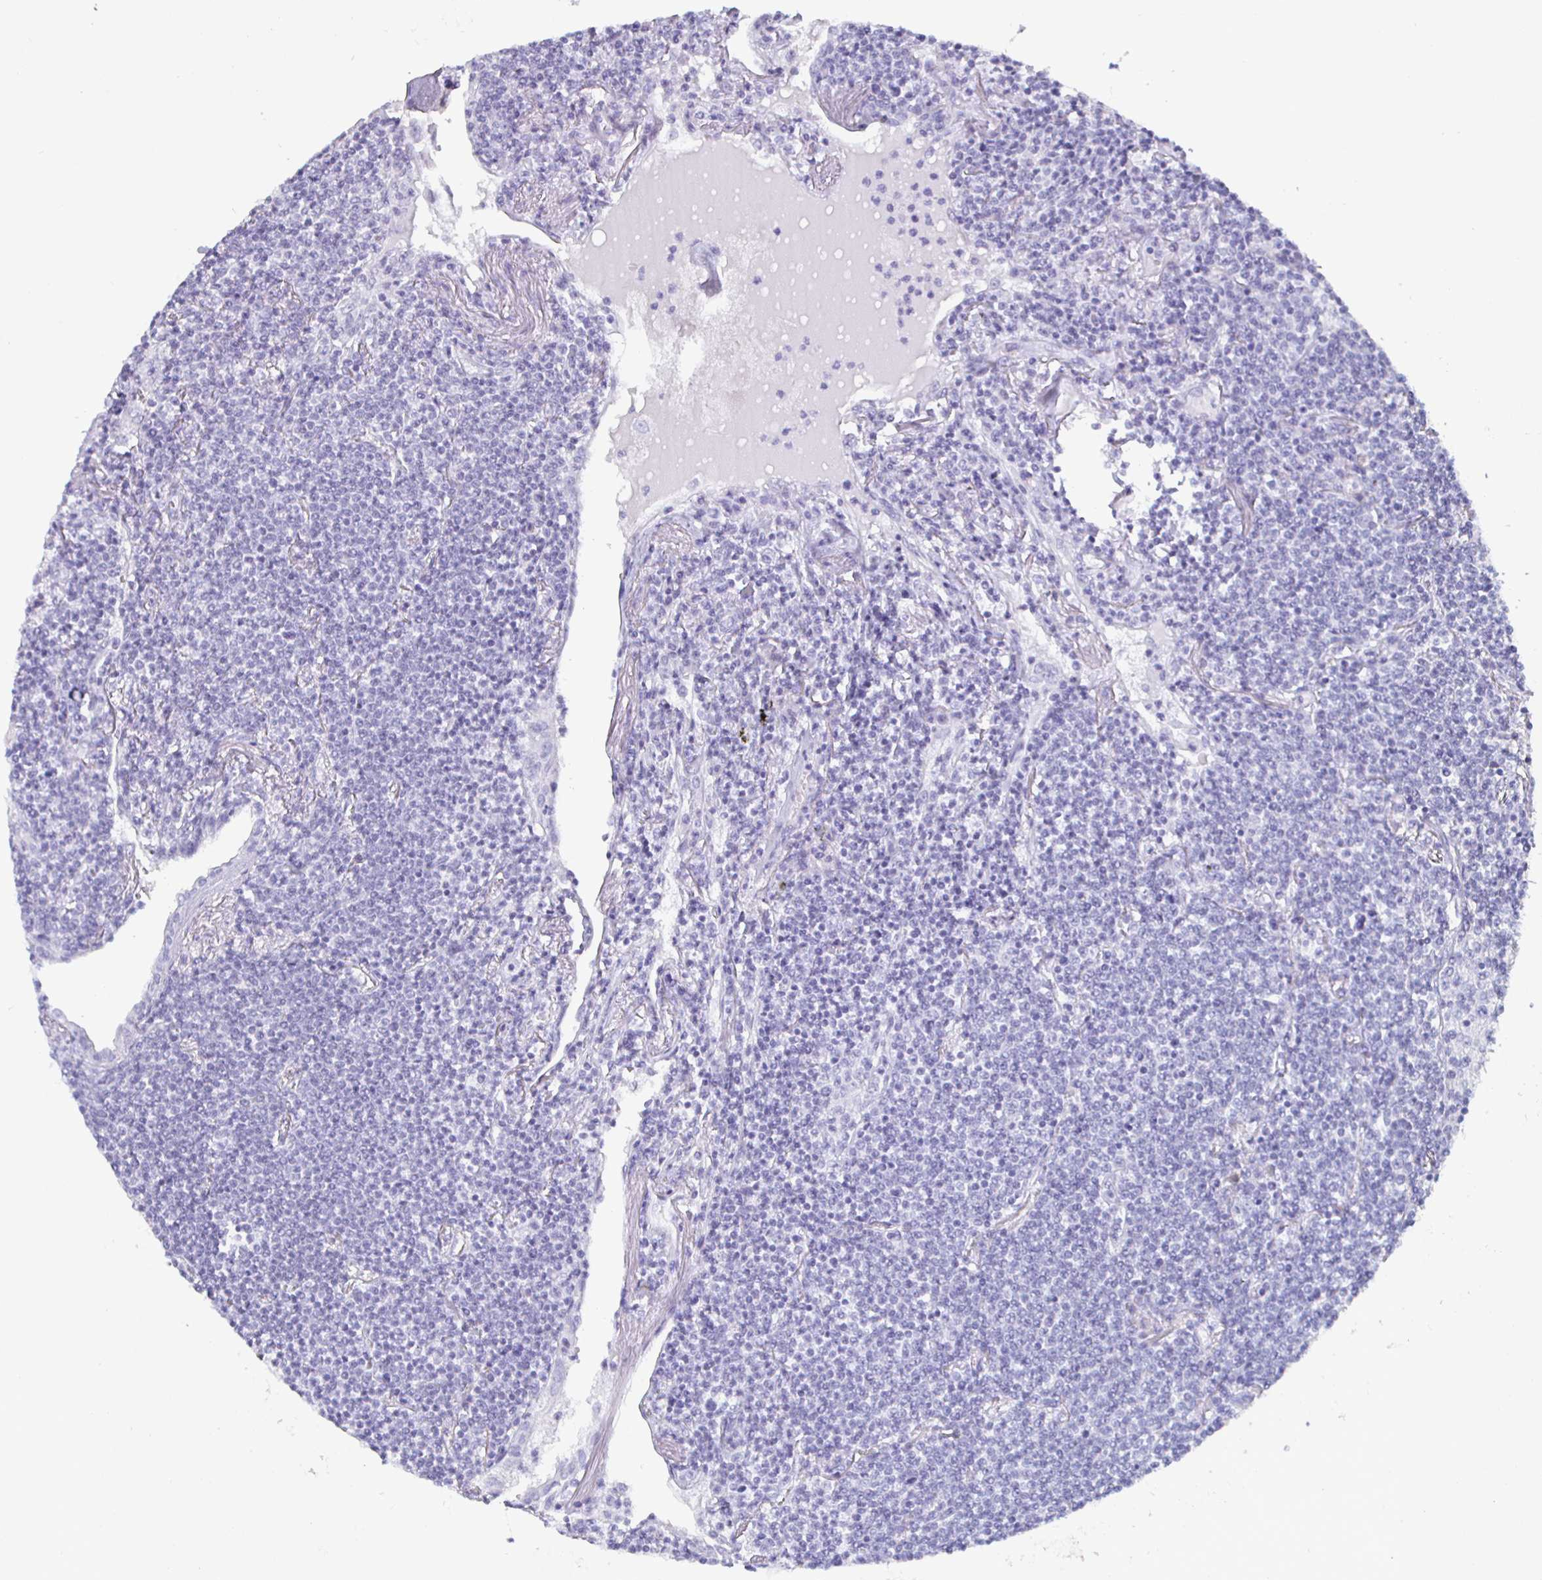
{"staining": {"intensity": "negative", "quantity": "none", "location": "none"}, "tissue": "lymphoma", "cell_type": "Tumor cells", "image_type": "cancer", "snomed": [{"axis": "morphology", "description": "Malignant lymphoma, non-Hodgkin's type, Low grade"}, {"axis": "topography", "description": "Lung"}], "caption": "Immunohistochemical staining of malignant lymphoma, non-Hodgkin's type (low-grade) displays no significant staining in tumor cells.", "gene": "ENPP1", "patient": {"sex": "female", "age": 71}}